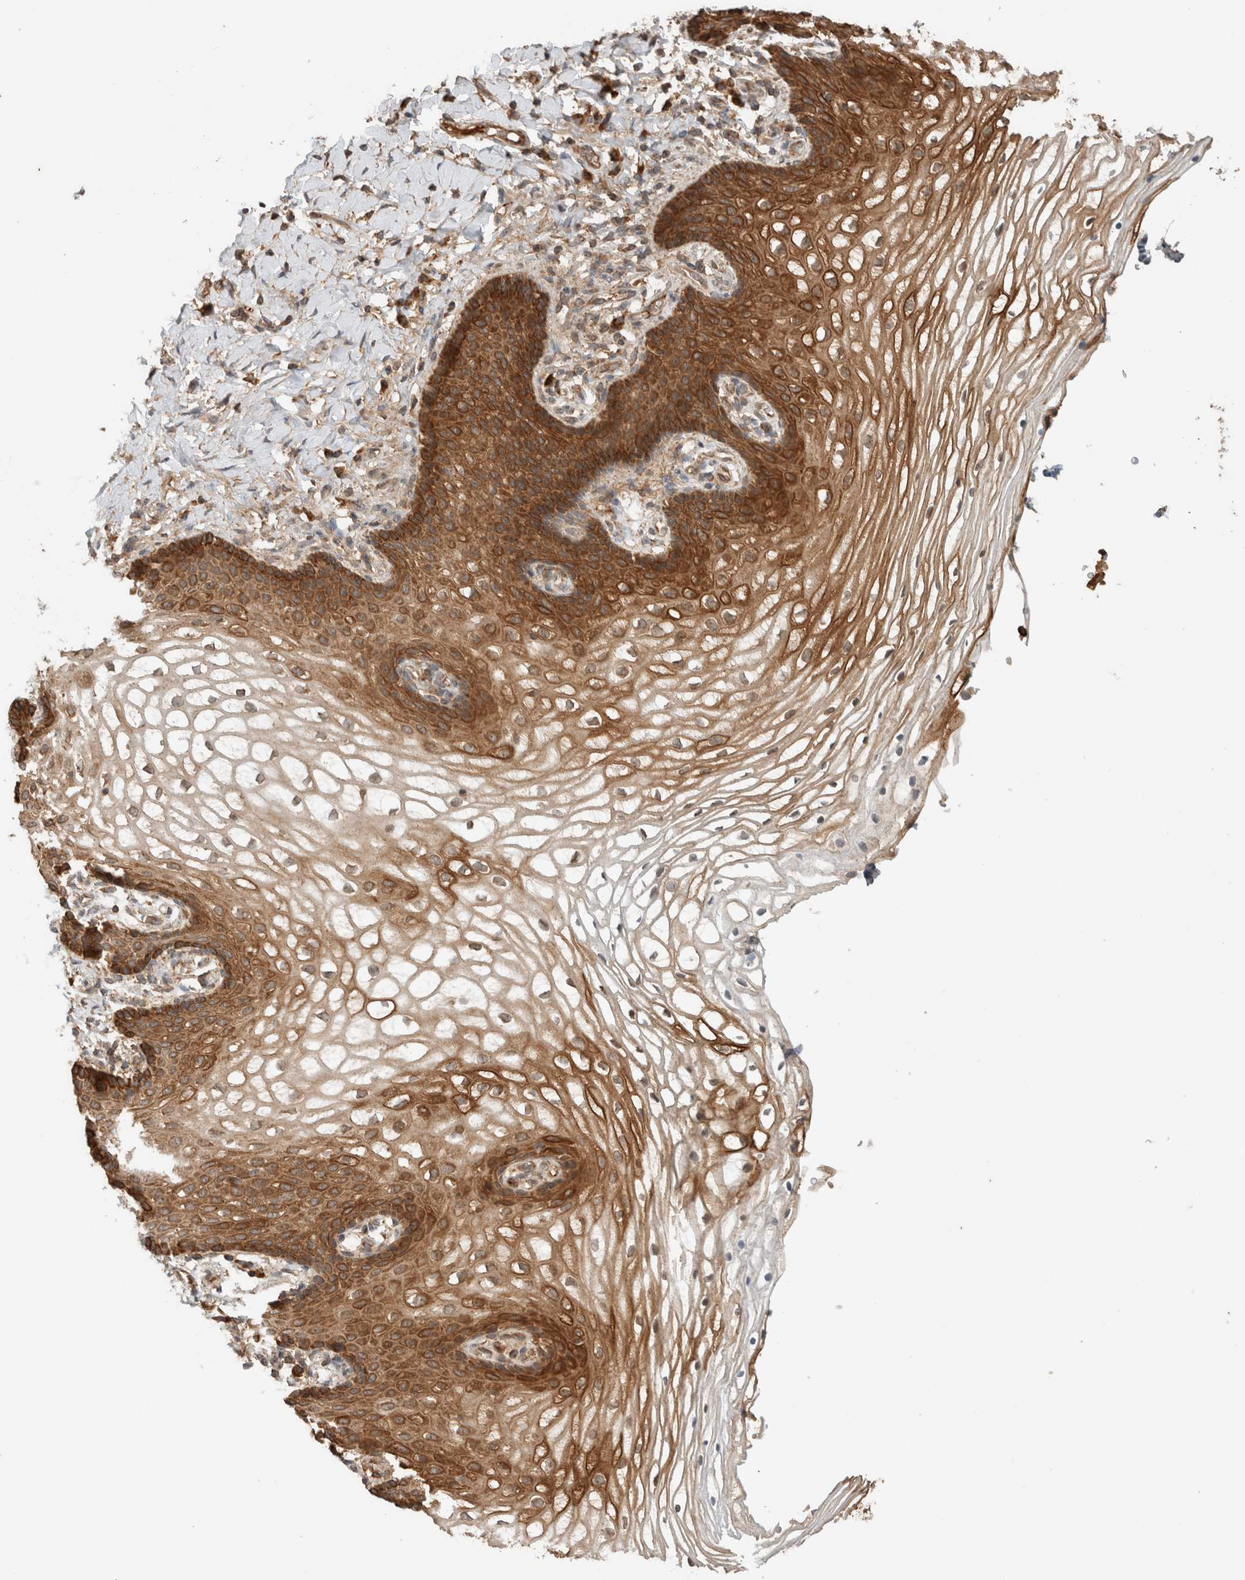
{"staining": {"intensity": "strong", "quantity": ">75%", "location": "cytoplasmic/membranous"}, "tissue": "vagina", "cell_type": "Squamous epithelial cells", "image_type": "normal", "snomed": [{"axis": "morphology", "description": "Normal tissue, NOS"}, {"axis": "topography", "description": "Vagina"}], "caption": "Protein analysis of unremarkable vagina reveals strong cytoplasmic/membranous expression in approximately >75% of squamous epithelial cells.", "gene": "EIF2B3", "patient": {"sex": "female", "age": 60}}